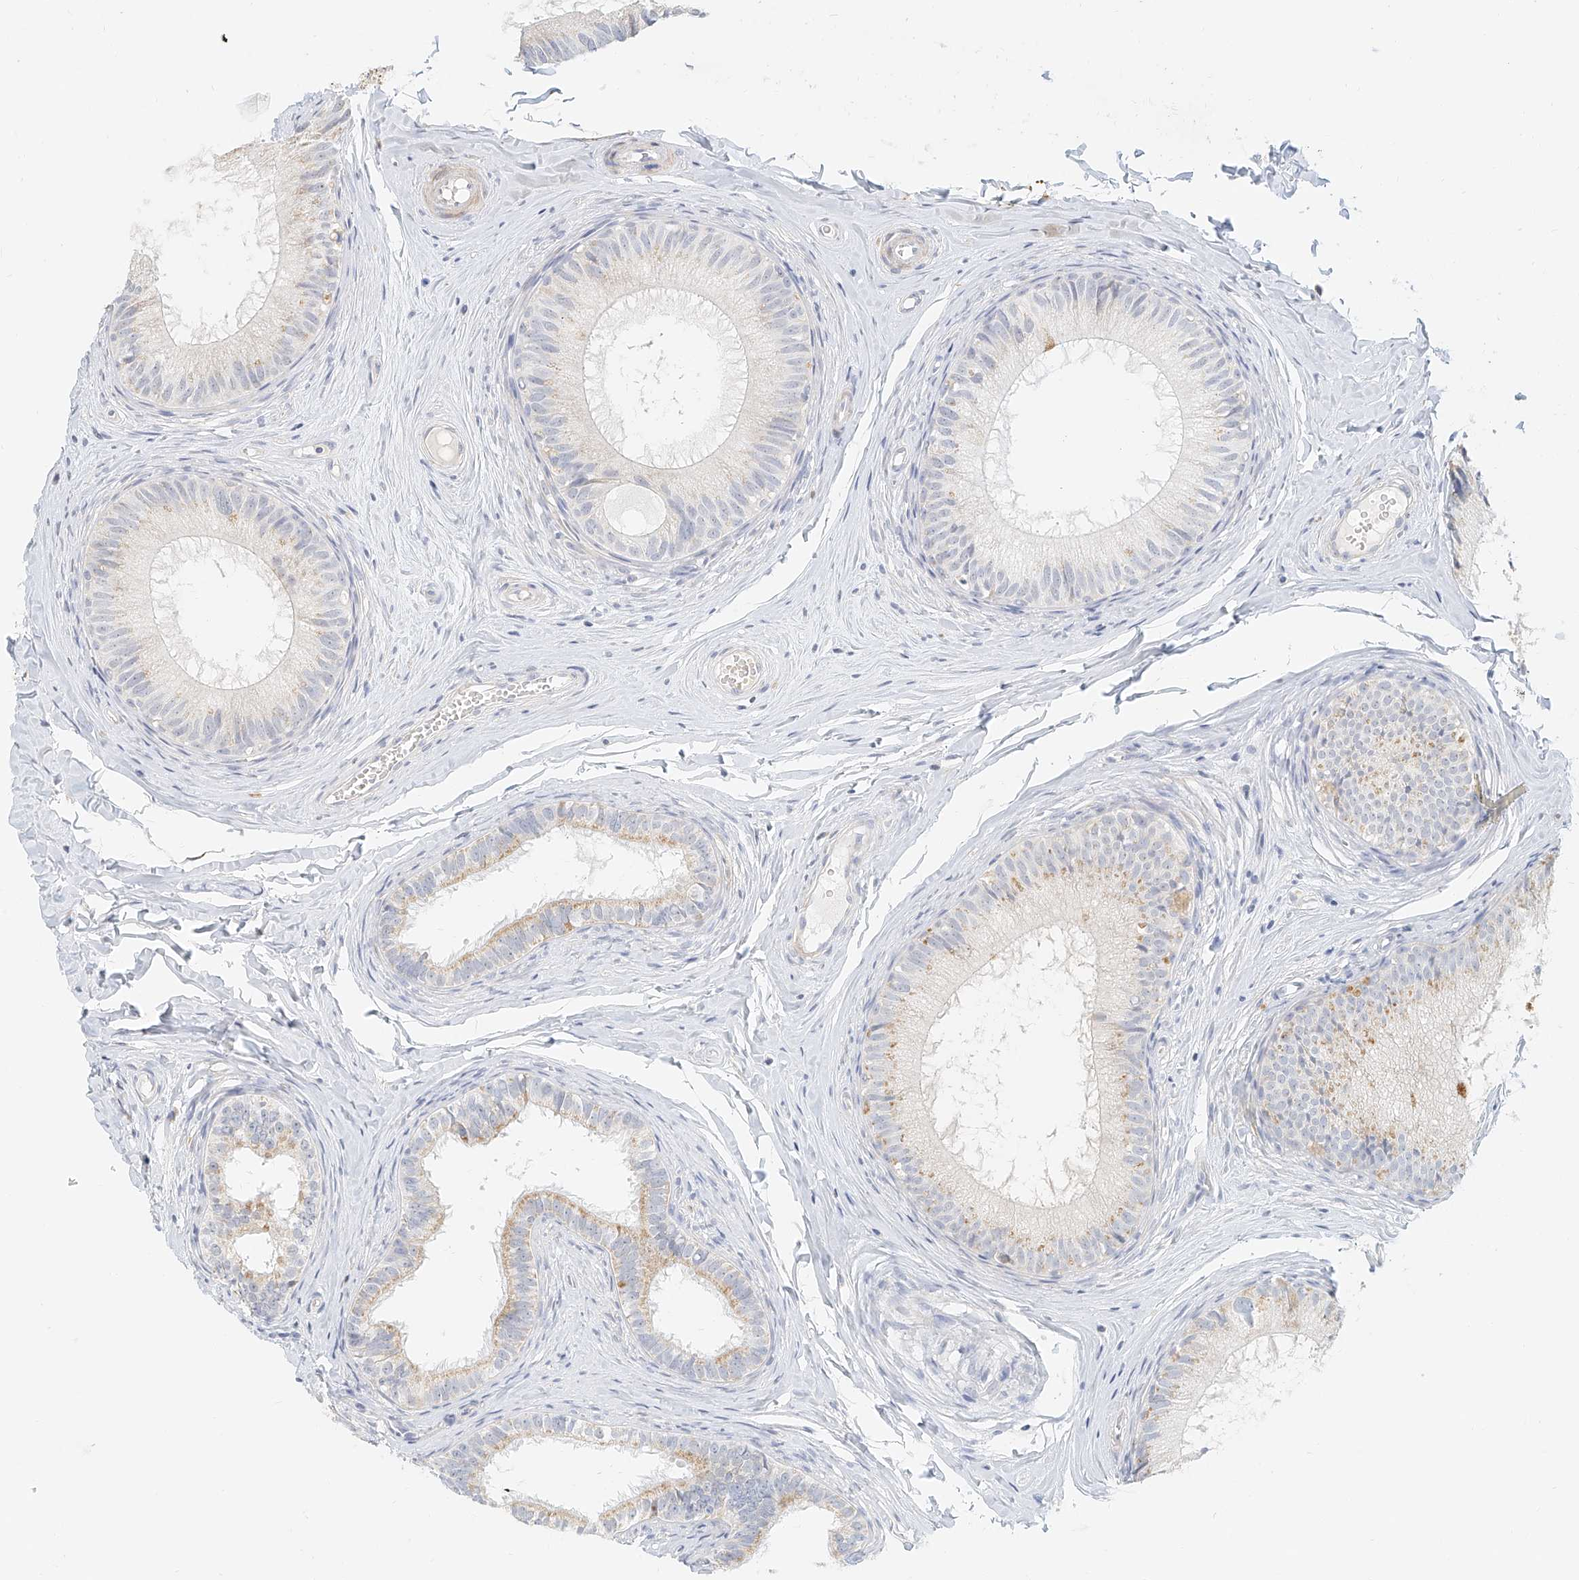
{"staining": {"intensity": "weak", "quantity": "<25%", "location": "cytoplasmic/membranous"}, "tissue": "epididymis", "cell_type": "Glandular cells", "image_type": "normal", "snomed": [{"axis": "morphology", "description": "Normal tissue, NOS"}, {"axis": "topography", "description": "Epididymis"}], "caption": "Immunohistochemistry (IHC) histopathology image of normal human epididymis stained for a protein (brown), which reveals no positivity in glandular cells.", "gene": "CXorf58", "patient": {"sex": "male", "age": 34}}